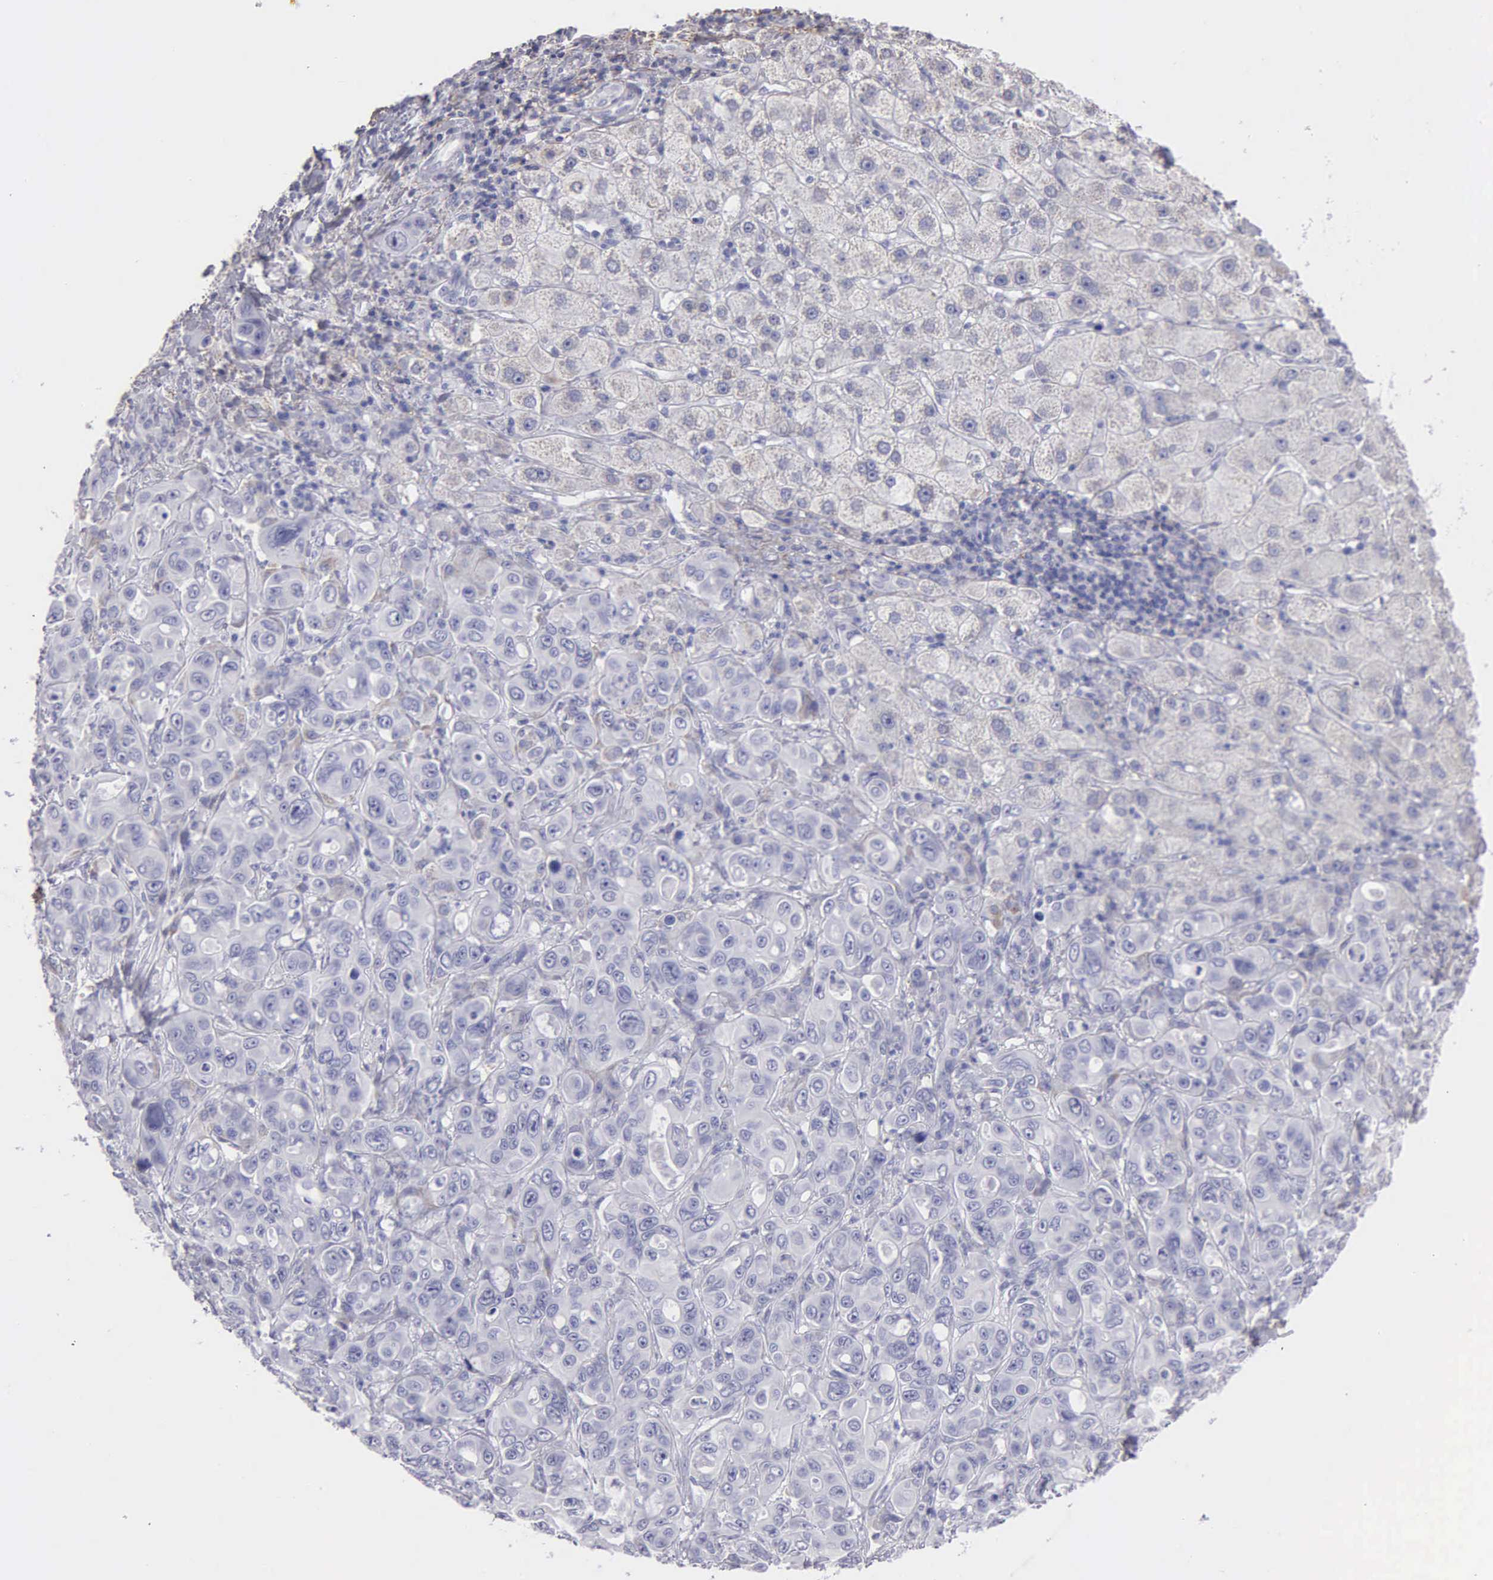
{"staining": {"intensity": "negative", "quantity": "none", "location": "none"}, "tissue": "liver cancer", "cell_type": "Tumor cells", "image_type": "cancer", "snomed": [{"axis": "morphology", "description": "Cholangiocarcinoma"}, {"axis": "topography", "description": "Liver"}], "caption": "A high-resolution histopathology image shows immunohistochemistry (IHC) staining of liver cholangiocarcinoma, which reveals no significant expression in tumor cells.", "gene": "FBLN5", "patient": {"sex": "female", "age": 79}}